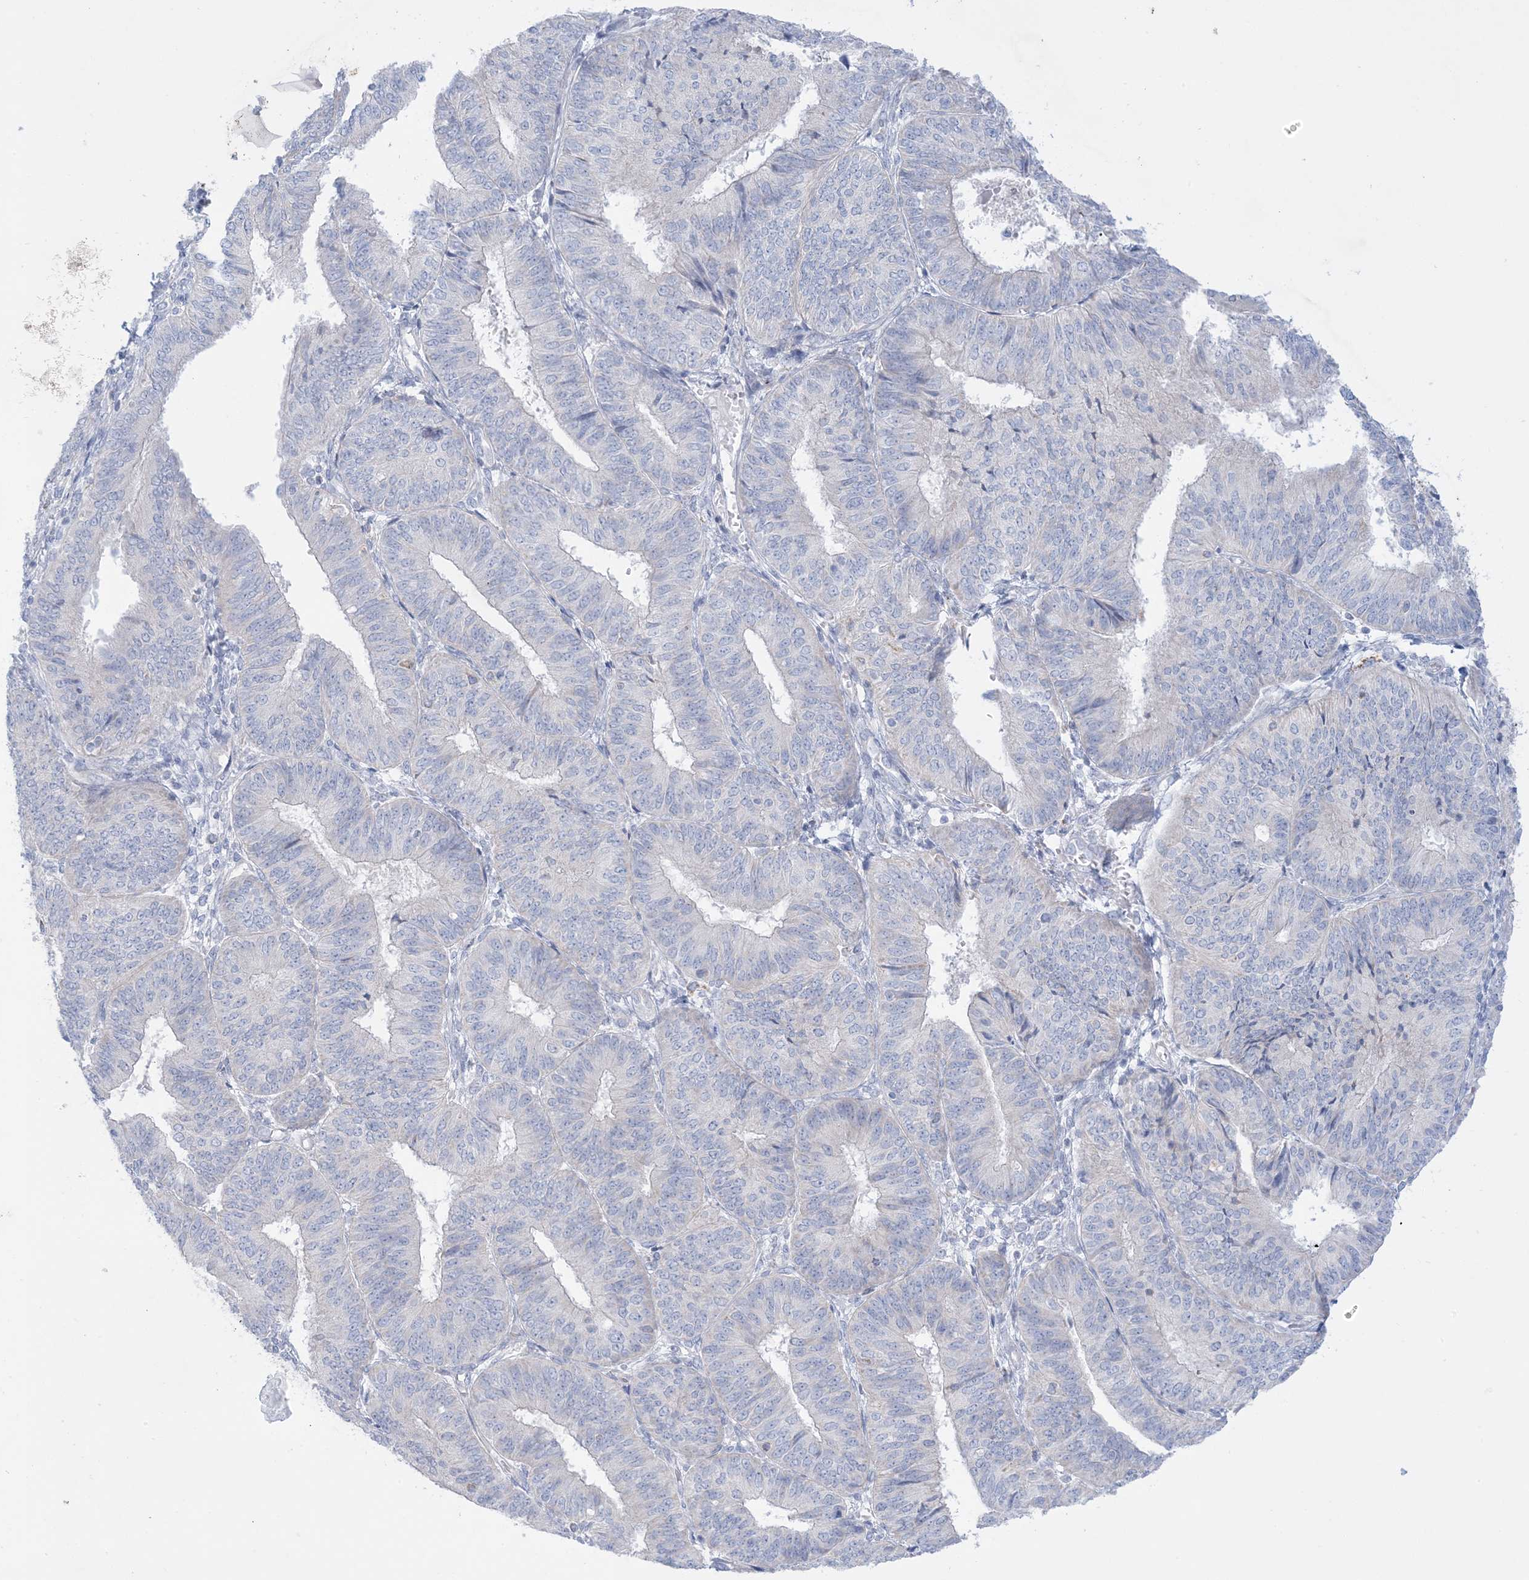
{"staining": {"intensity": "negative", "quantity": "none", "location": "none"}, "tissue": "endometrial cancer", "cell_type": "Tumor cells", "image_type": "cancer", "snomed": [{"axis": "morphology", "description": "Adenocarcinoma, NOS"}, {"axis": "topography", "description": "Endometrium"}], "caption": "The micrograph exhibits no staining of tumor cells in endometrial cancer (adenocarcinoma).", "gene": "KCTD6", "patient": {"sex": "female", "age": 58}}